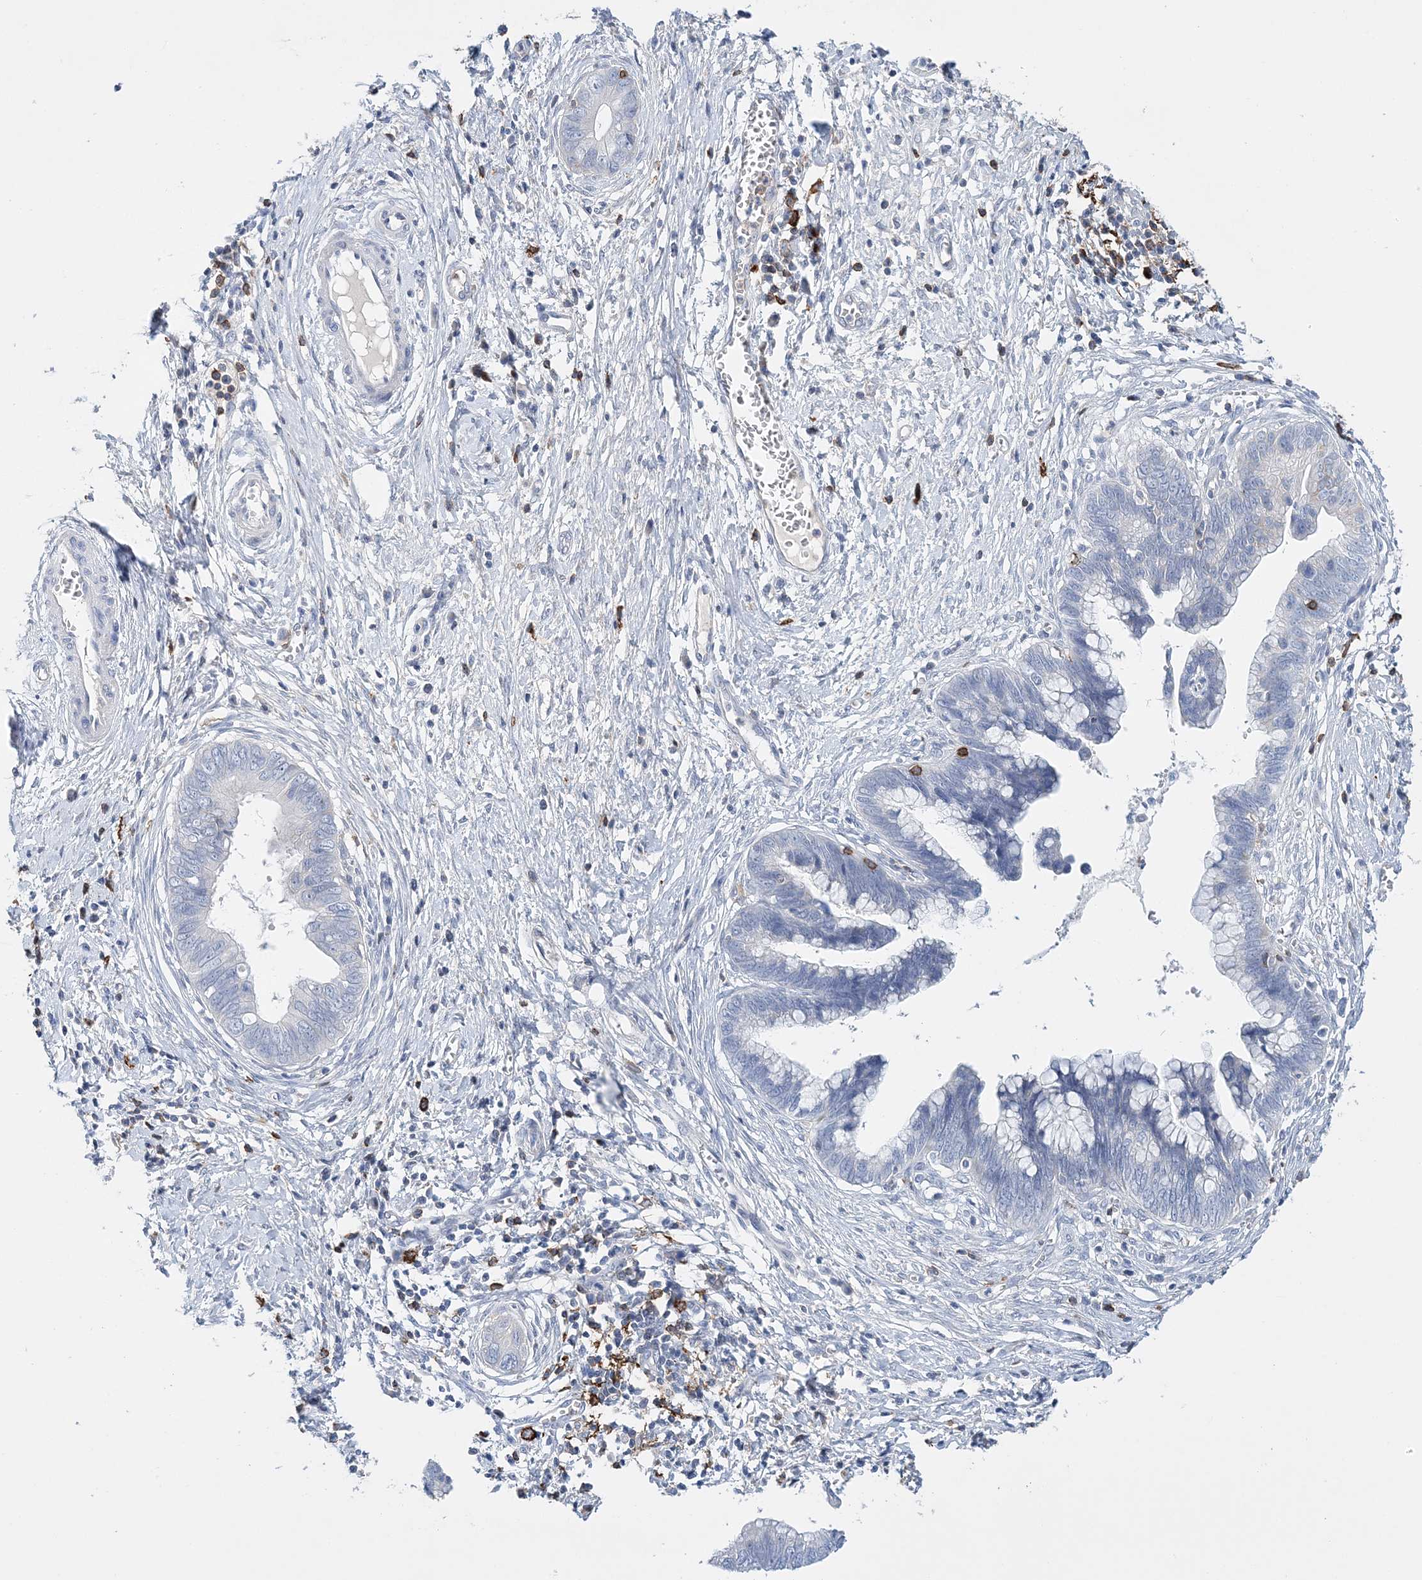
{"staining": {"intensity": "negative", "quantity": "none", "location": "none"}, "tissue": "cervical cancer", "cell_type": "Tumor cells", "image_type": "cancer", "snomed": [{"axis": "morphology", "description": "Adenocarcinoma, NOS"}, {"axis": "topography", "description": "Cervix"}], "caption": "Micrograph shows no significant protein staining in tumor cells of cervical cancer. Nuclei are stained in blue.", "gene": "PRMT9", "patient": {"sex": "female", "age": 44}}